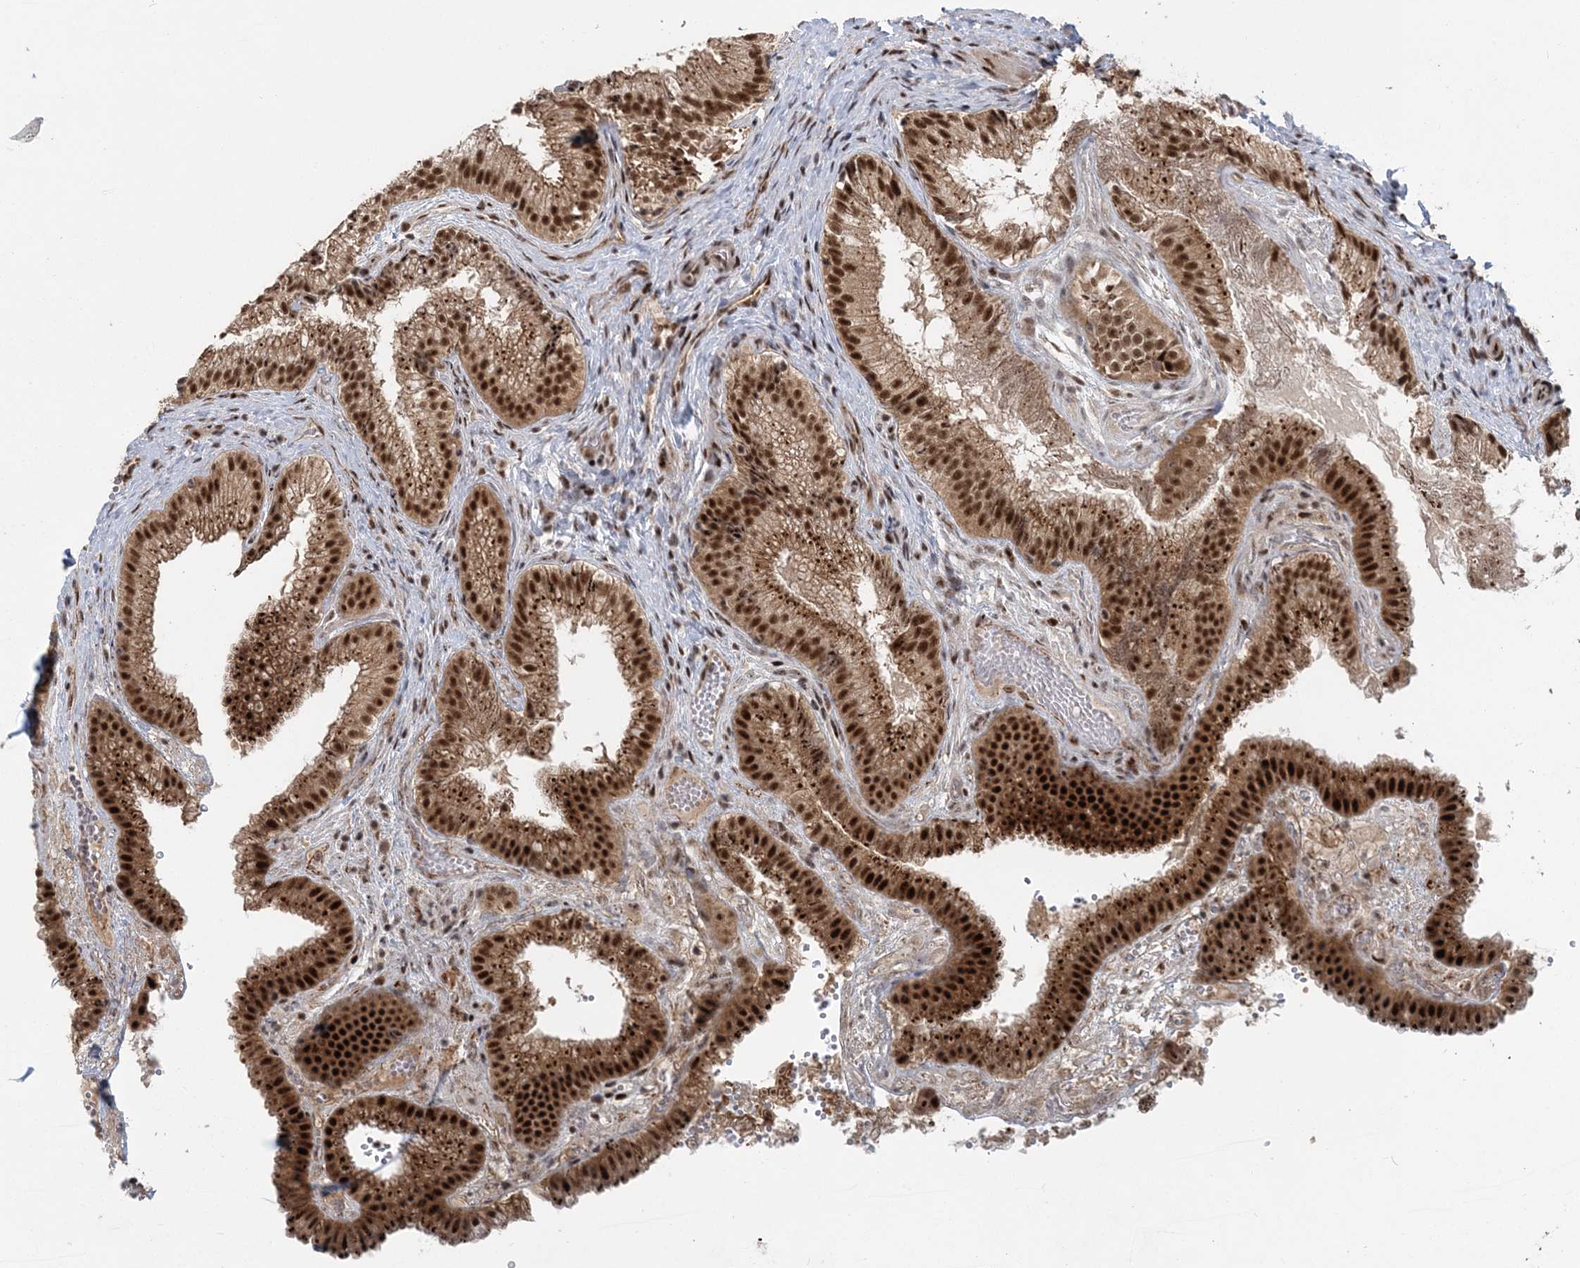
{"staining": {"intensity": "strong", "quantity": ">75%", "location": "cytoplasmic/membranous,nuclear"}, "tissue": "gallbladder", "cell_type": "Glandular cells", "image_type": "normal", "snomed": [{"axis": "morphology", "description": "Normal tissue, NOS"}, {"axis": "topography", "description": "Gallbladder"}], "caption": "The image displays a brown stain indicating the presence of a protein in the cytoplasmic/membranous,nuclear of glandular cells in gallbladder.", "gene": "CWC22", "patient": {"sex": "female", "age": 30}}